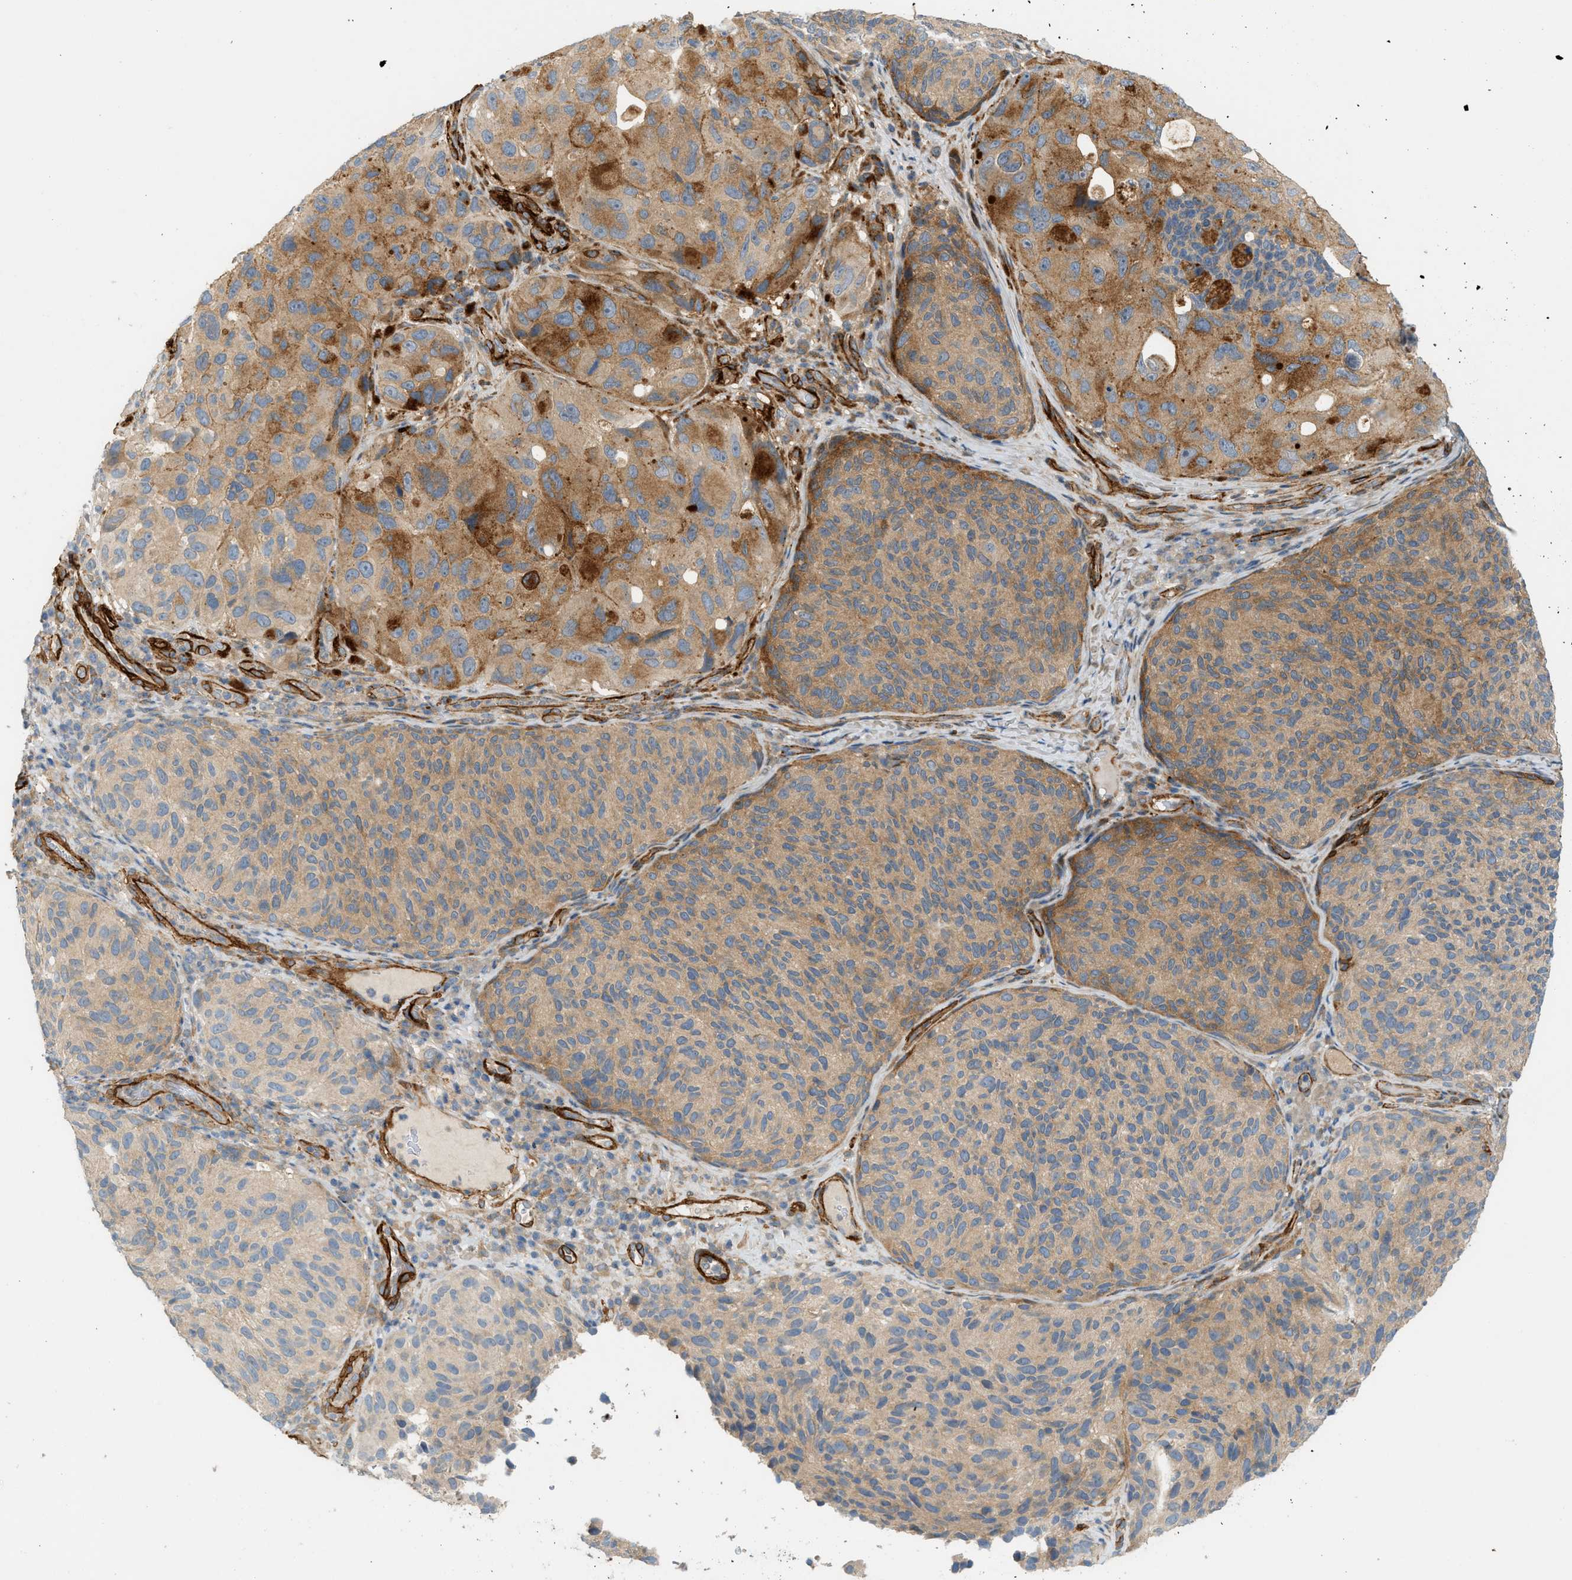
{"staining": {"intensity": "moderate", "quantity": ">75%", "location": "cytoplasmic/membranous"}, "tissue": "melanoma", "cell_type": "Tumor cells", "image_type": "cancer", "snomed": [{"axis": "morphology", "description": "Malignant melanoma, NOS"}, {"axis": "topography", "description": "Skin"}], "caption": "Immunohistochemical staining of melanoma shows medium levels of moderate cytoplasmic/membranous positivity in approximately >75% of tumor cells.", "gene": "EDNRA", "patient": {"sex": "female", "age": 73}}